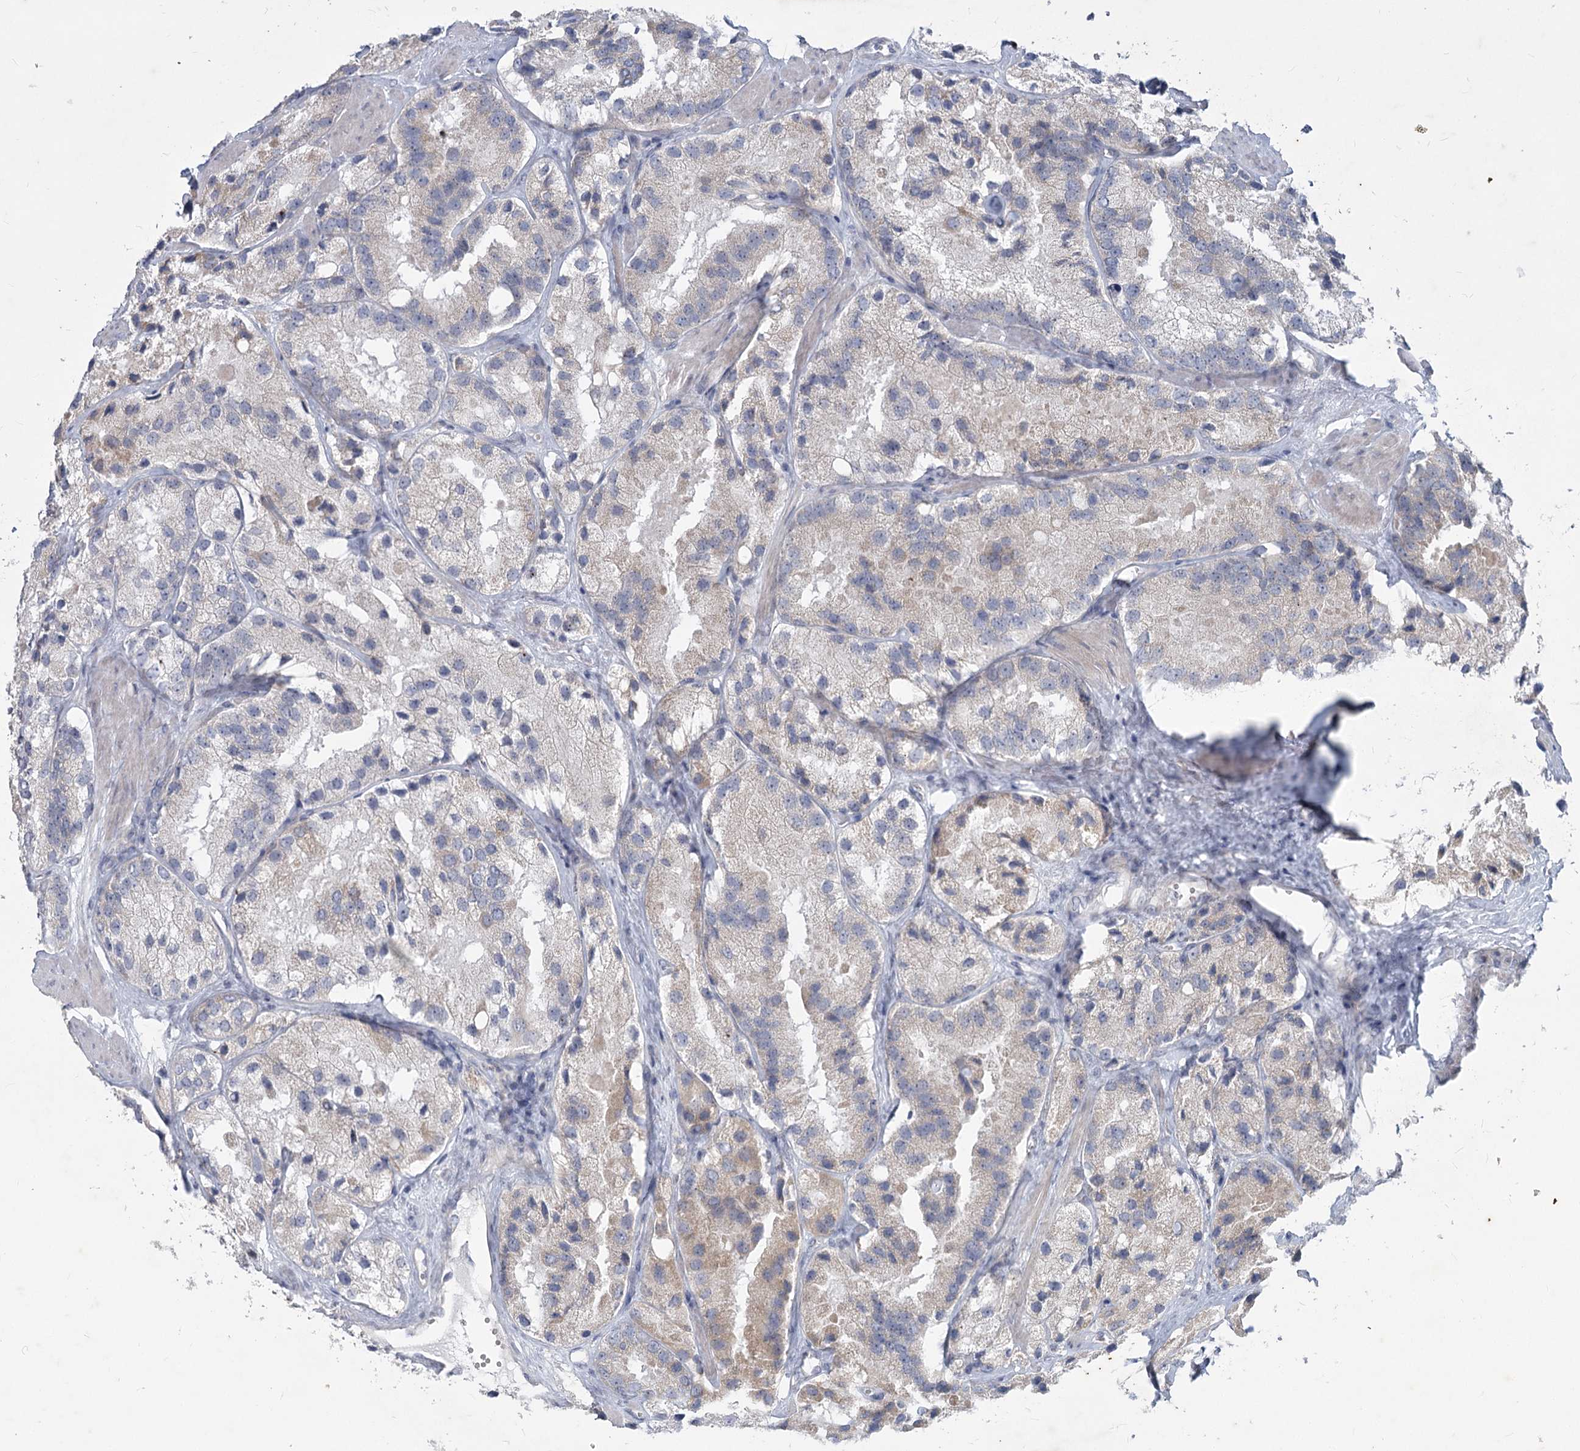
{"staining": {"intensity": "weak", "quantity": "<25%", "location": "cytoplasmic/membranous"}, "tissue": "prostate cancer", "cell_type": "Tumor cells", "image_type": "cancer", "snomed": [{"axis": "morphology", "description": "Adenocarcinoma, High grade"}, {"axis": "topography", "description": "Prostate"}], "caption": "Tumor cells show no significant positivity in adenocarcinoma (high-grade) (prostate). (Brightfield microscopy of DAB immunohistochemistry (IHC) at high magnification).", "gene": "PLA2G12A", "patient": {"sex": "male", "age": 66}}